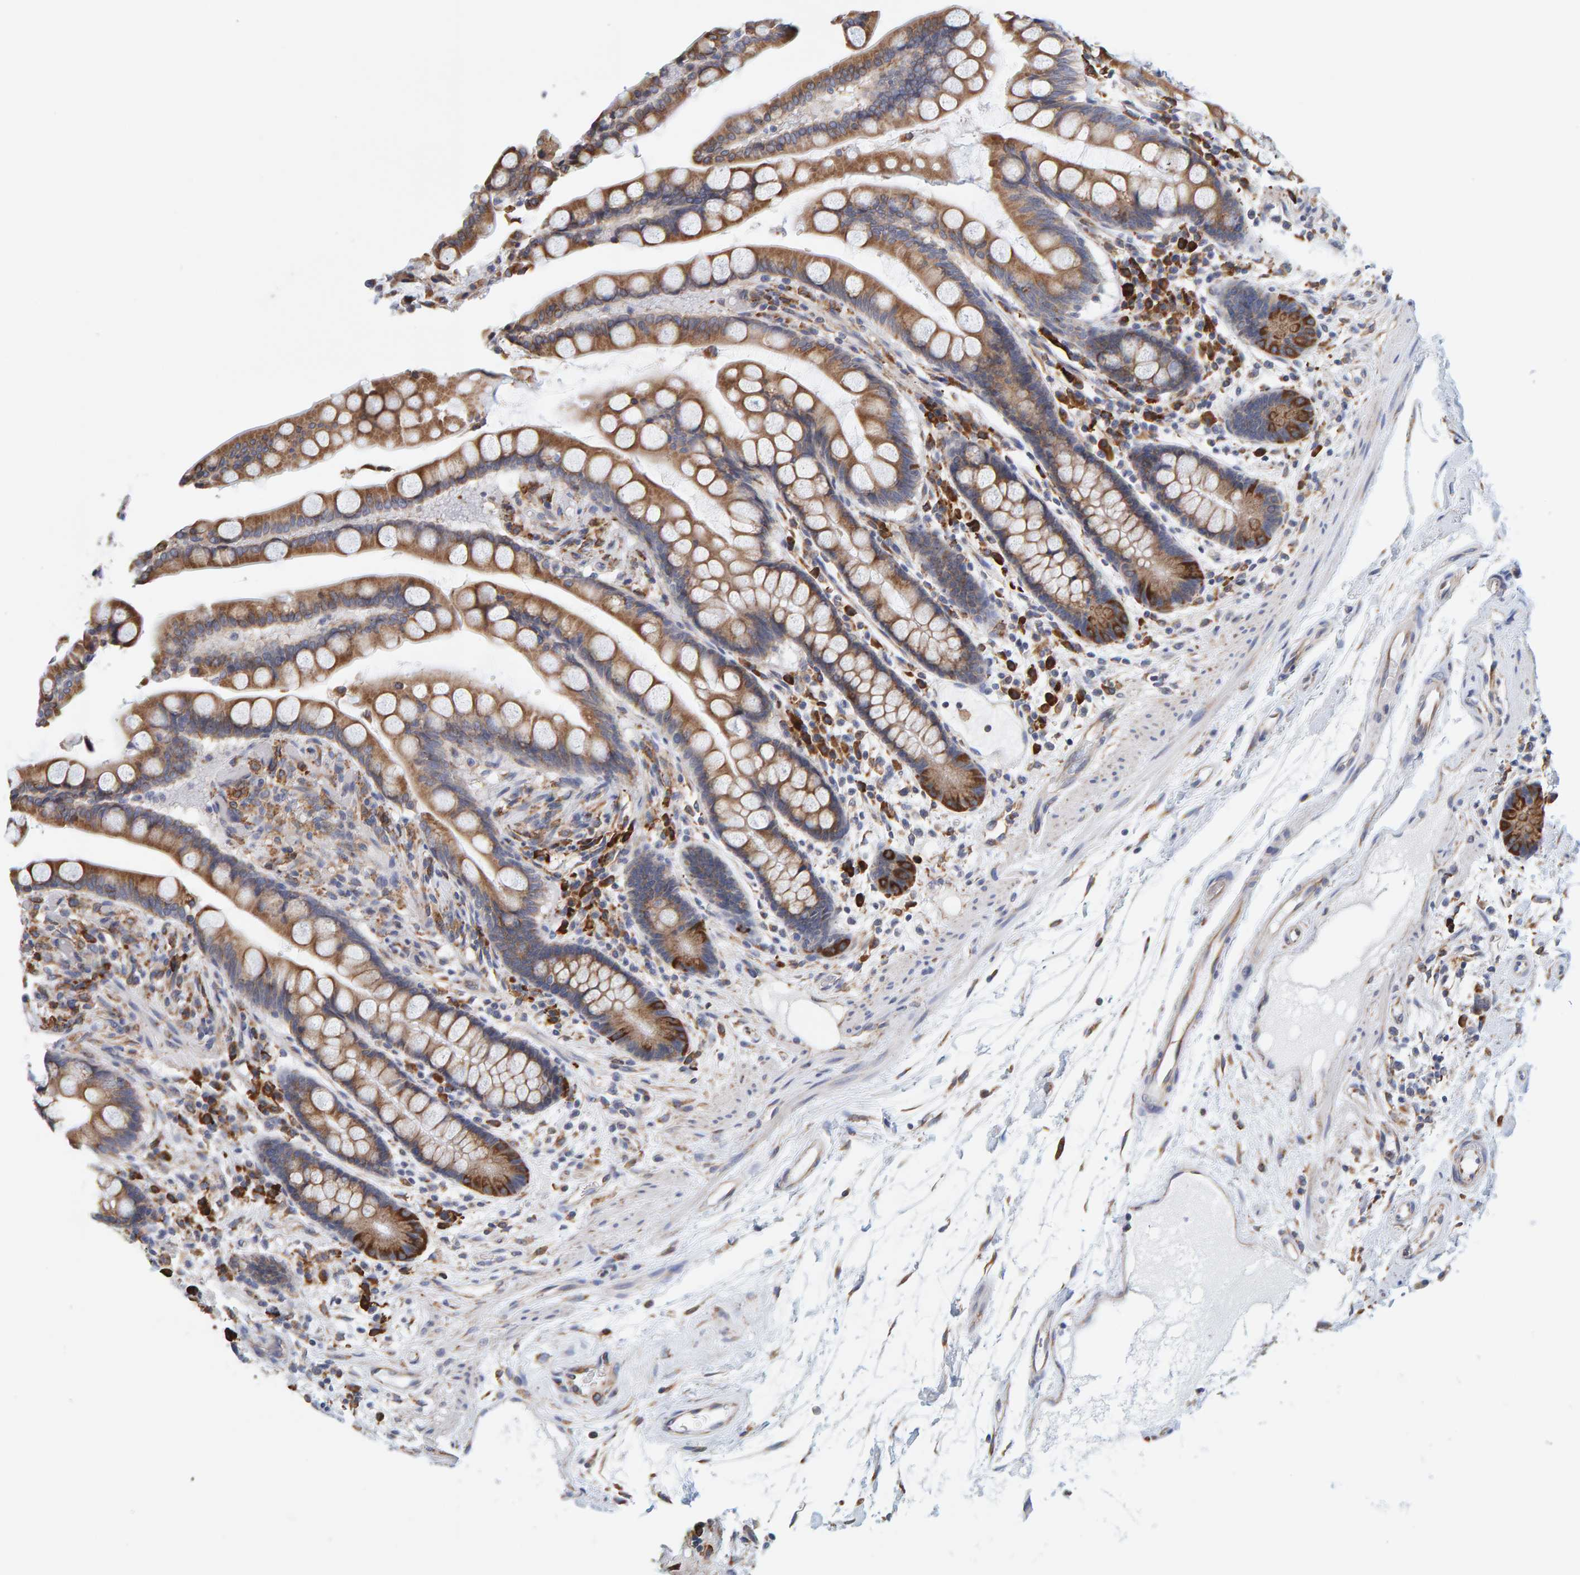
{"staining": {"intensity": "negative", "quantity": "none", "location": "none"}, "tissue": "colon", "cell_type": "Endothelial cells", "image_type": "normal", "snomed": [{"axis": "morphology", "description": "Normal tissue, NOS"}, {"axis": "topography", "description": "Colon"}], "caption": "An immunohistochemistry (IHC) micrograph of benign colon is shown. There is no staining in endothelial cells of colon. (DAB (3,3'-diaminobenzidine) immunohistochemistry visualized using brightfield microscopy, high magnification).", "gene": "SGPL1", "patient": {"sex": "male", "age": 73}}